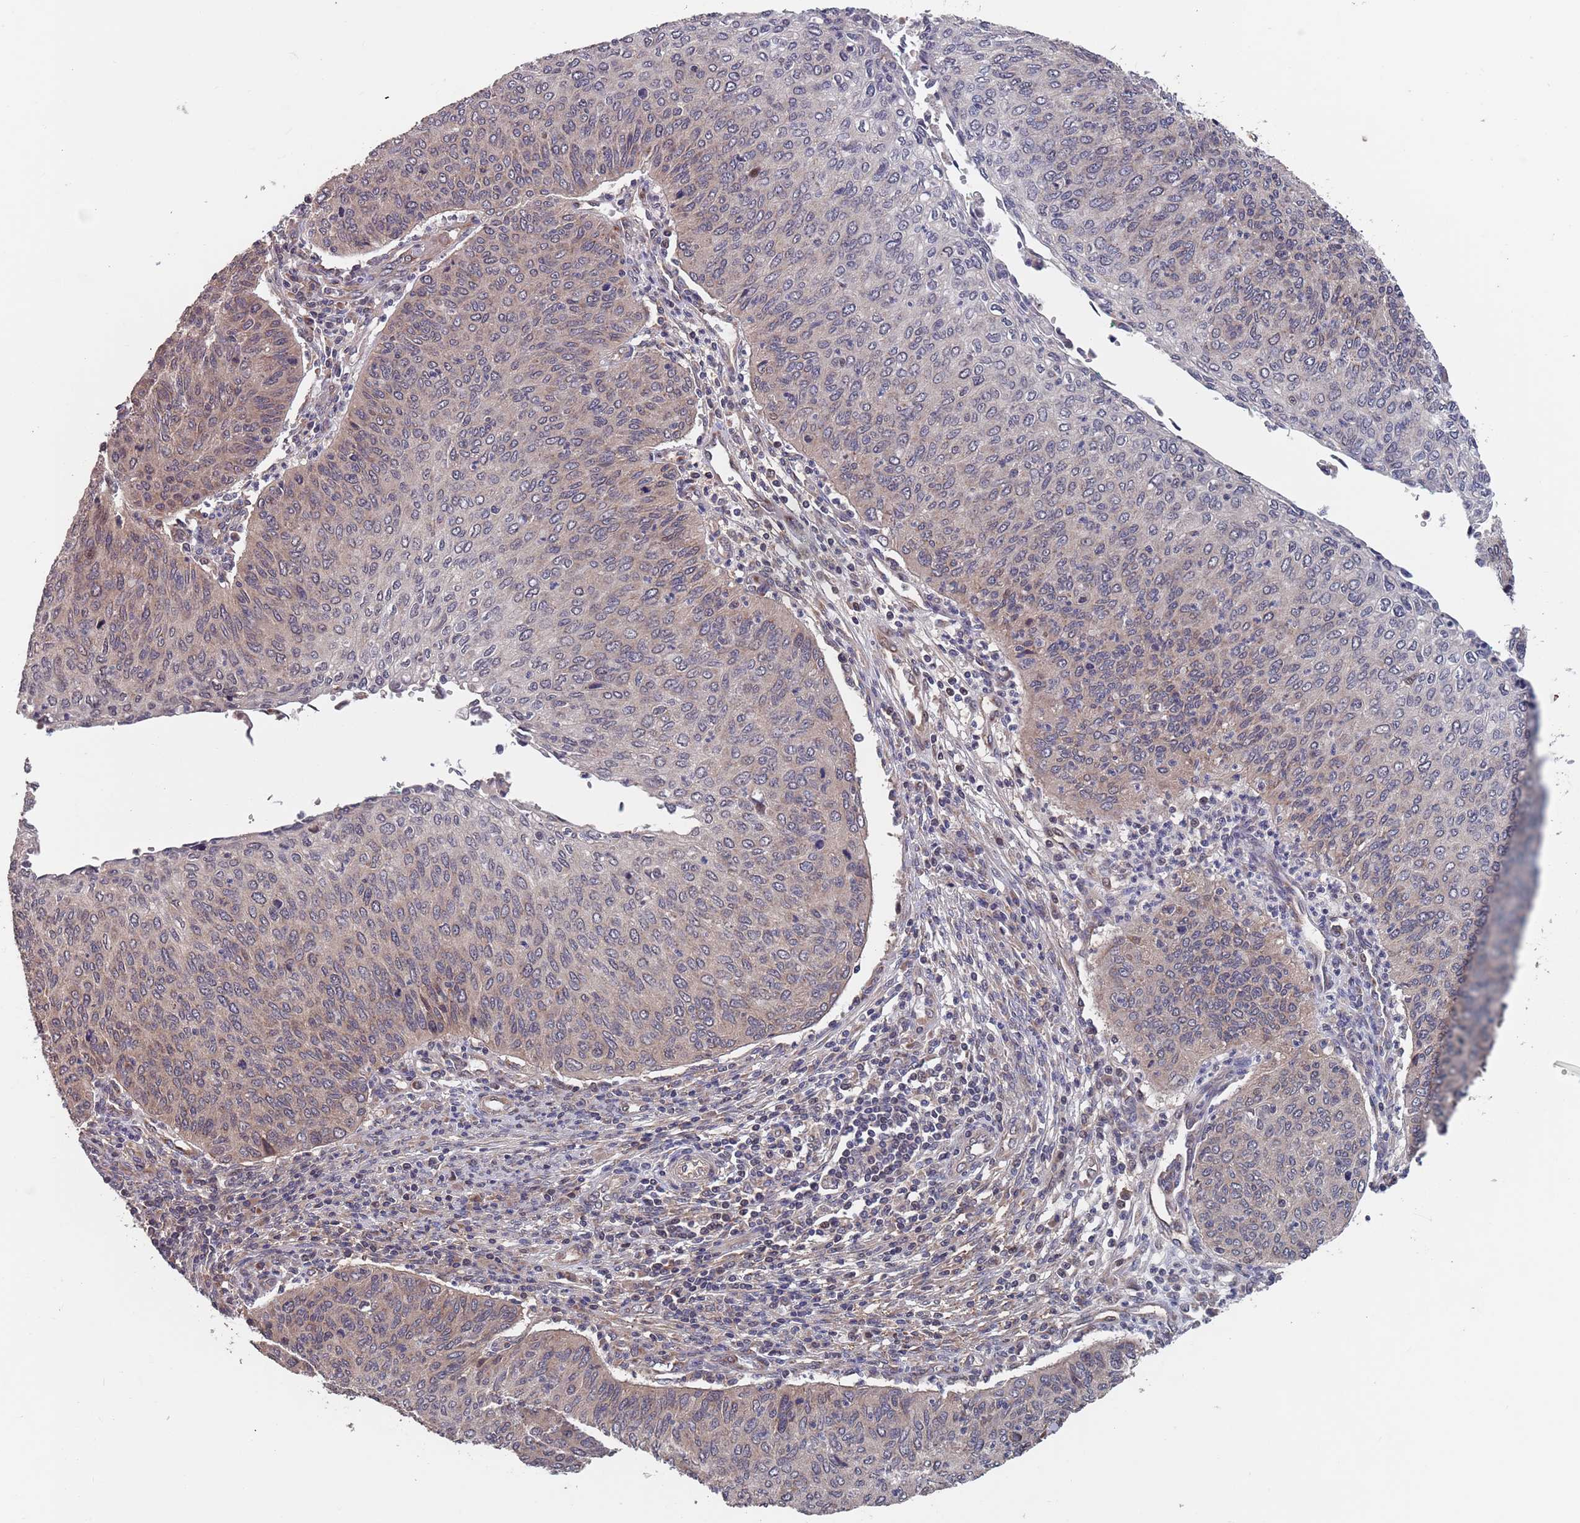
{"staining": {"intensity": "weak", "quantity": "<25%", "location": "cytoplasmic/membranous"}, "tissue": "cervical cancer", "cell_type": "Tumor cells", "image_type": "cancer", "snomed": [{"axis": "morphology", "description": "Squamous cell carcinoma, NOS"}, {"axis": "topography", "description": "Cervix"}], "caption": "Immunohistochemistry (IHC) histopathology image of cervical cancer stained for a protein (brown), which demonstrates no positivity in tumor cells.", "gene": "UNC45A", "patient": {"sex": "female", "age": 38}}